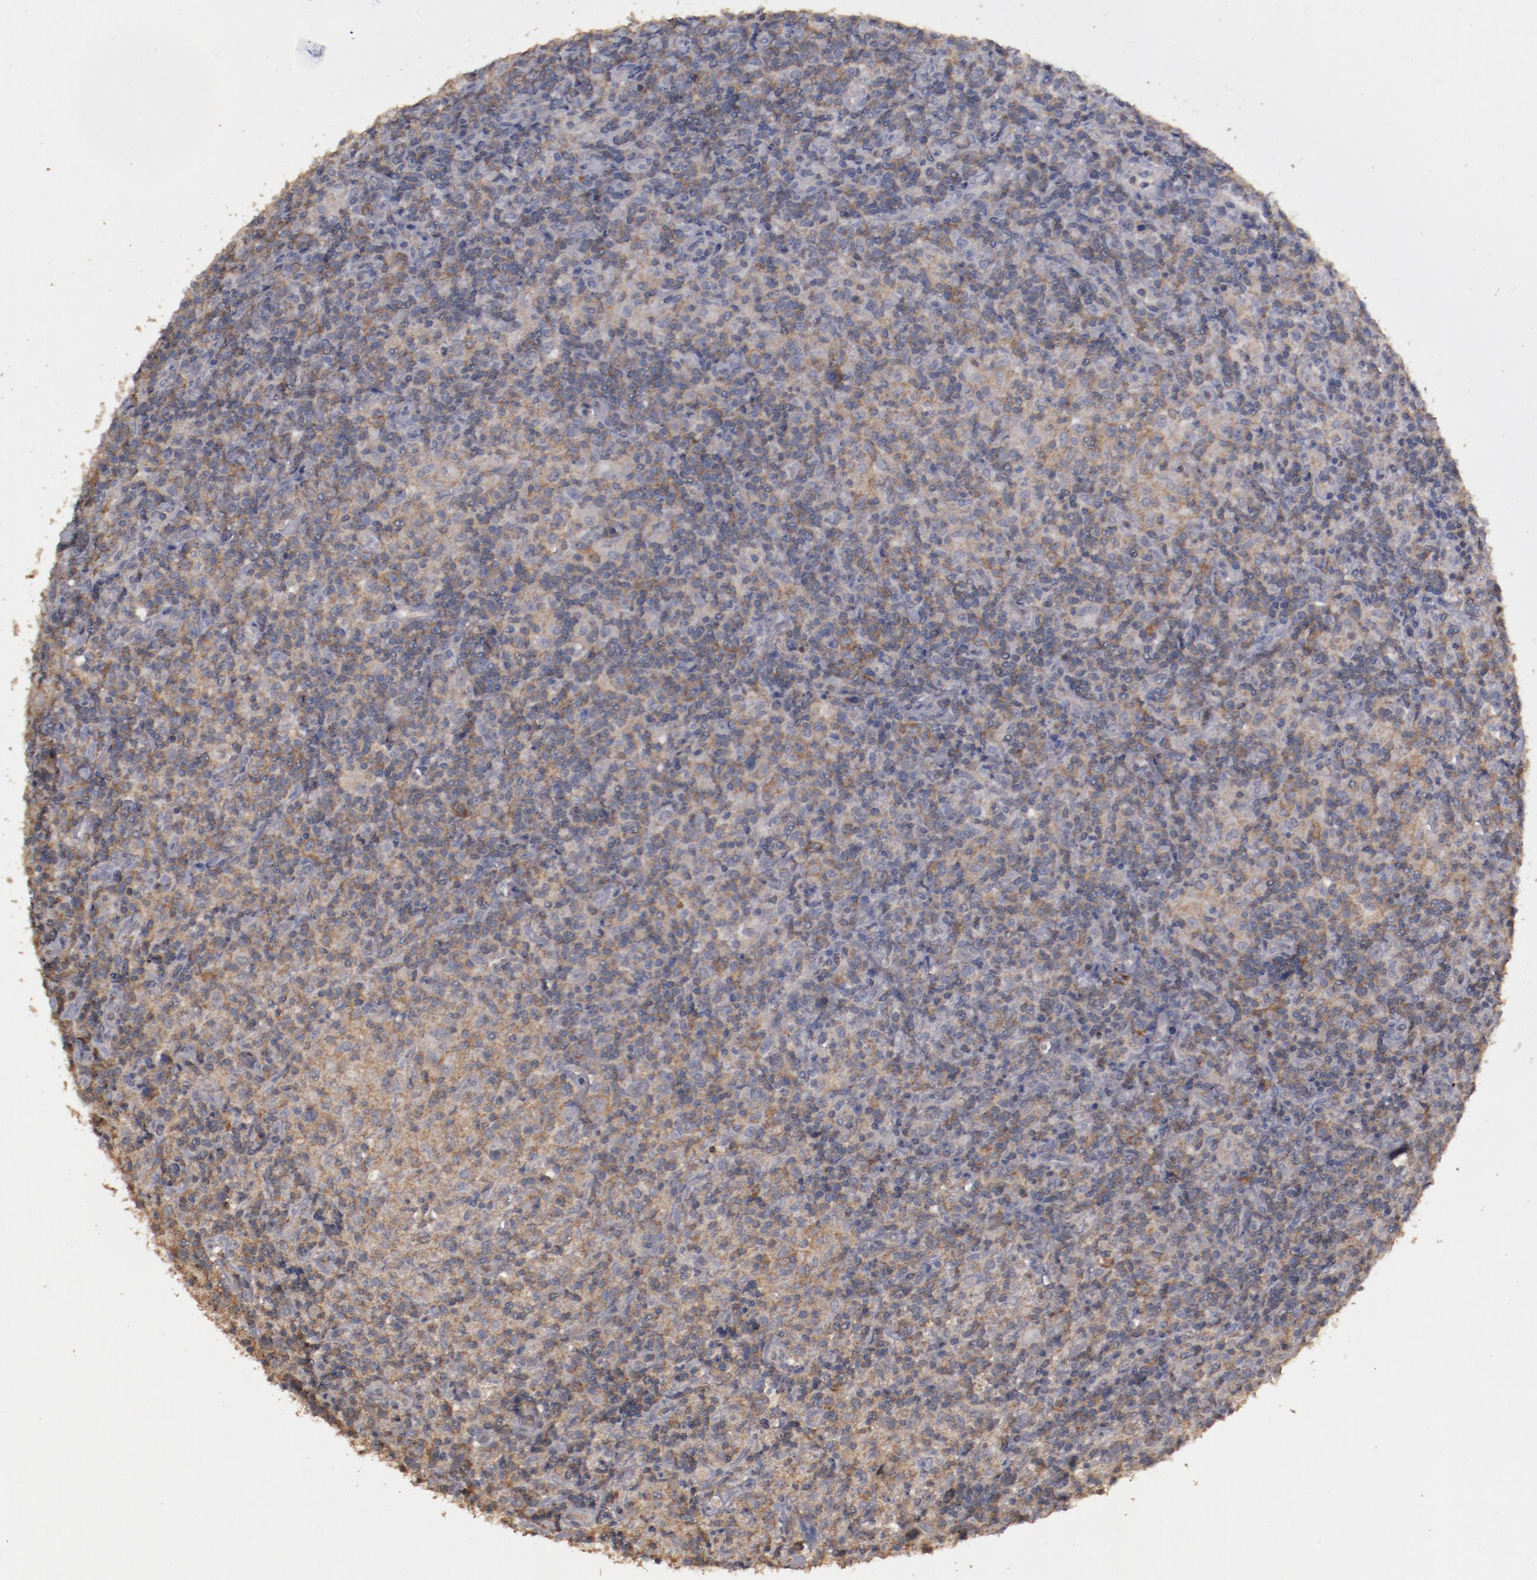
{"staining": {"intensity": "moderate", "quantity": ">75%", "location": "cytoplasmic/membranous"}, "tissue": "lymphoma", "cell_type": "Tumor cells", "image_type": "cancer", "snomed": [{"axis": "morphology", "description": "Hodgkin's disease, NOS"}, {"axis": "topography", "description": "Lymph node"}], "caption": "This histopathology image demonstrates immunohistochemistry staining of Hodgkin's disease, with medium moderate cytoplasmic/membranous staining in about >75% of tumor cells.", "gene": "FAT1", "patient": {"sex": "male", "age": 65}}